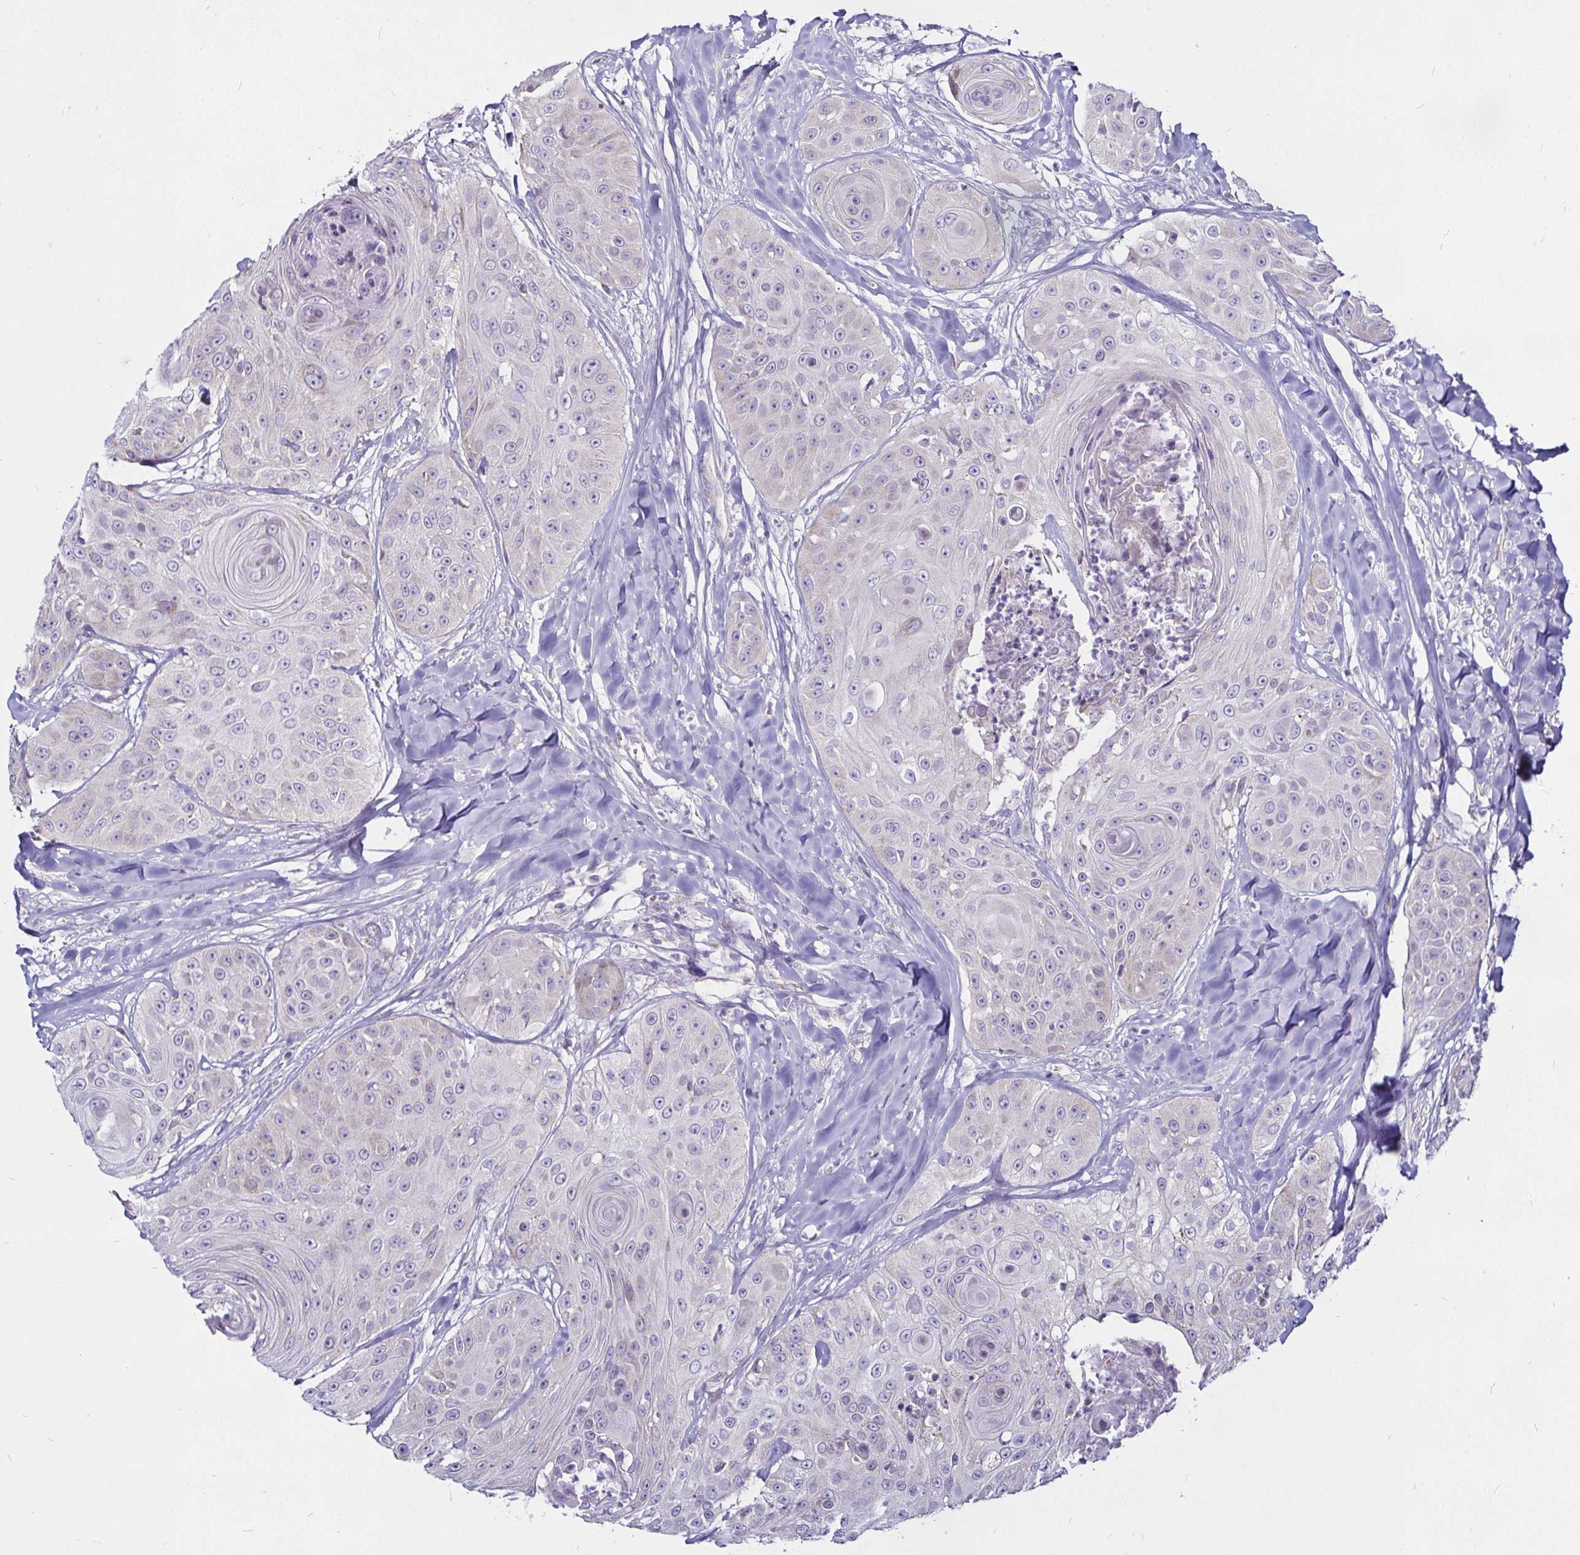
{"staining": {"intensity": "negative", "quantity": "none", "location": "none"}, "tissue": "head and neck cancer", "cell_type": "Tumor cells", "image_type": "cancer", "snomed": [{"axis": "morphology", "description": "Squamous cell carcinoma, NOS"}, {"axis": "topography", "description": "Head-Neck"}], "caption": "This is a image of IHC staining of head and neck squamous cell carcinoma, which shows no positivity in tumor cells.", "gene": "PGAM2", "patient": {"sex": "male", "age": 83}}